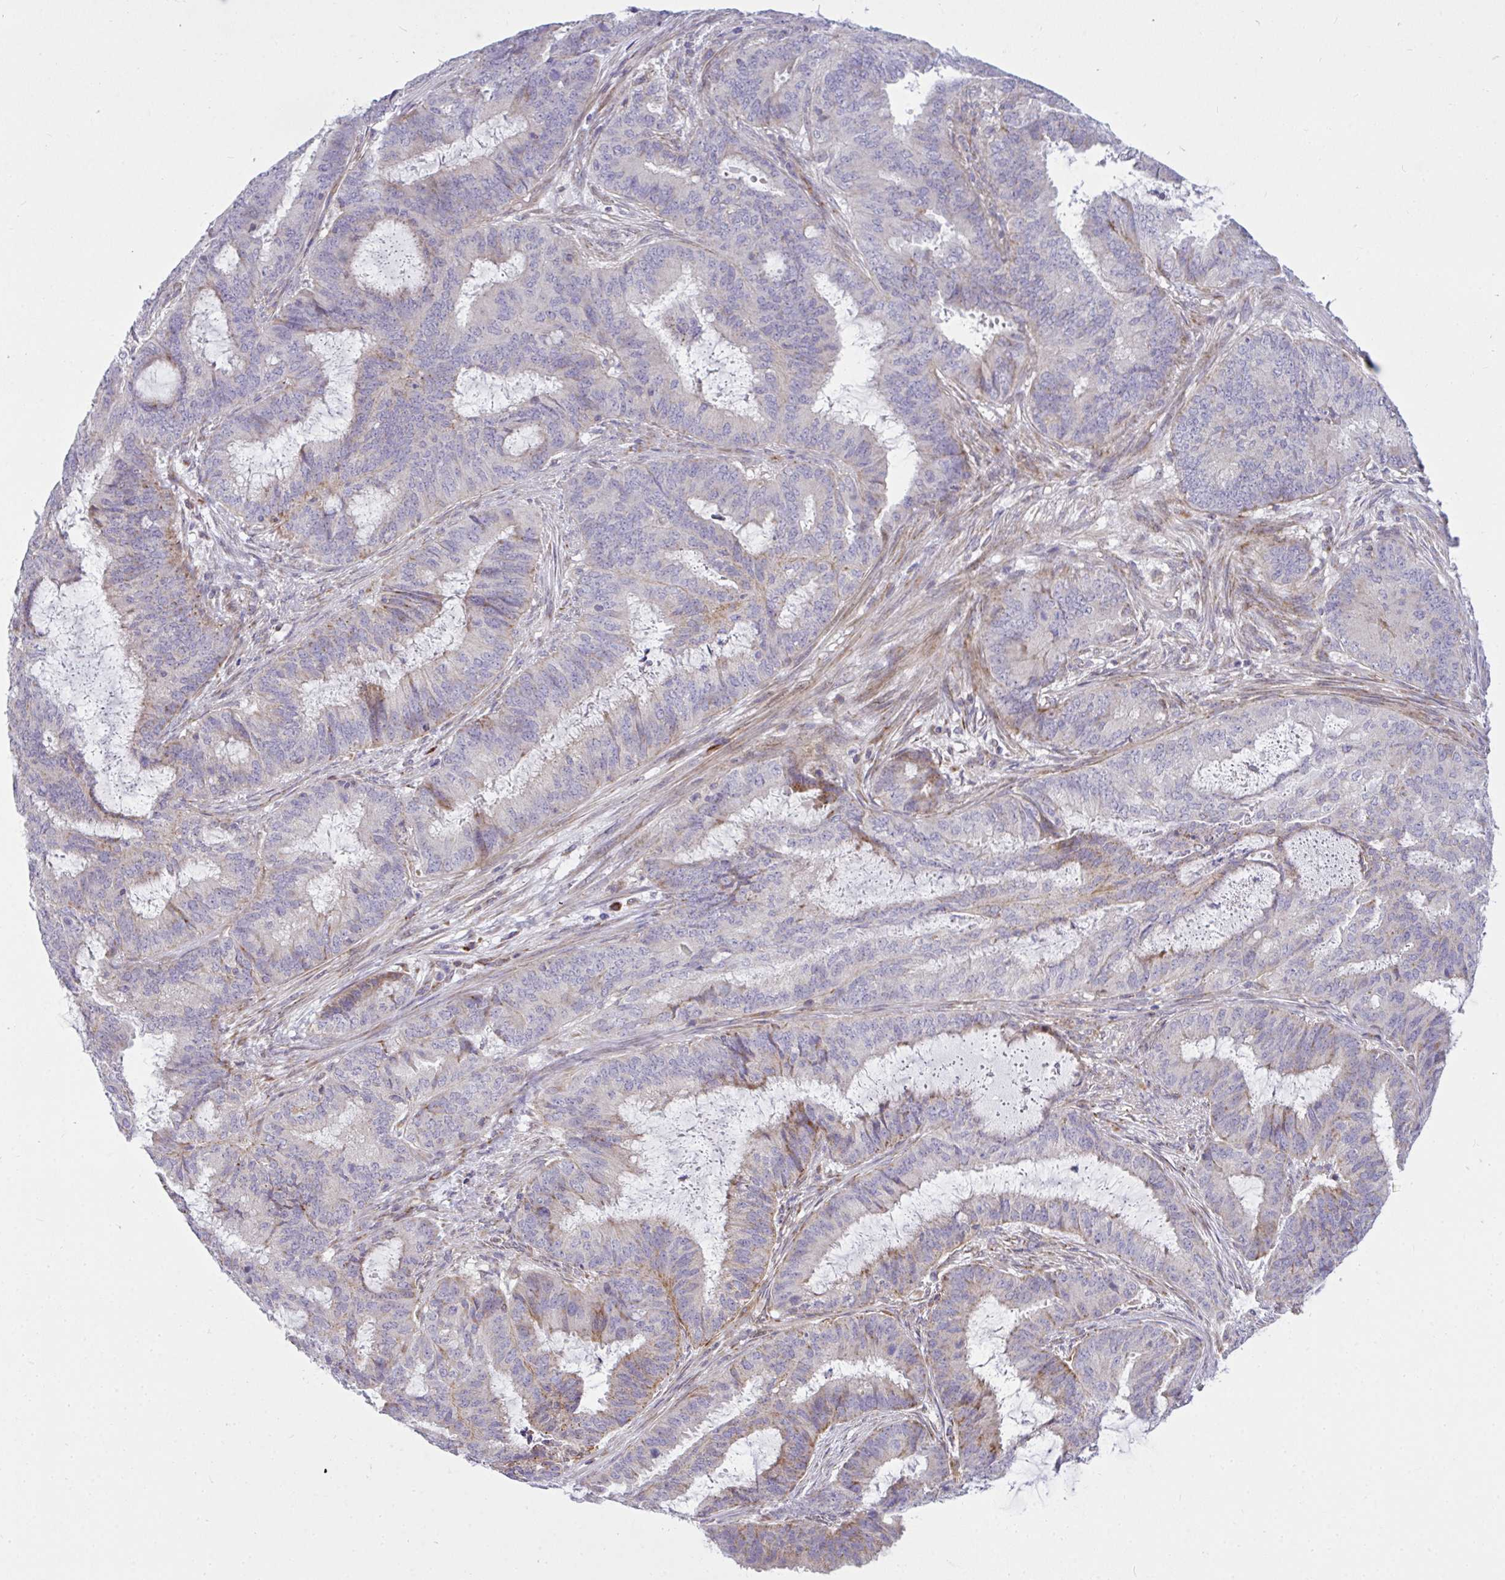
{"staining": {"intensity": "moderate", "quantity": "<25%", "location": "cytoplasmic/membranous"}, "tissue": "endometrial cancer", "cell_type": "Tumor cells", "image_type": "cancer", "snomed": [{"axis": "morphology", "description": "Adenocarcinoma, NOS"}, {"axis": "topography", "description": "Endometrium"}], "caption": "Endometrial adenocarcinoma stained with a protein marker displays moderate staining in tumor cells.", "gene": "SRRM4", "patient": {"sex": "female", "age": 51}}